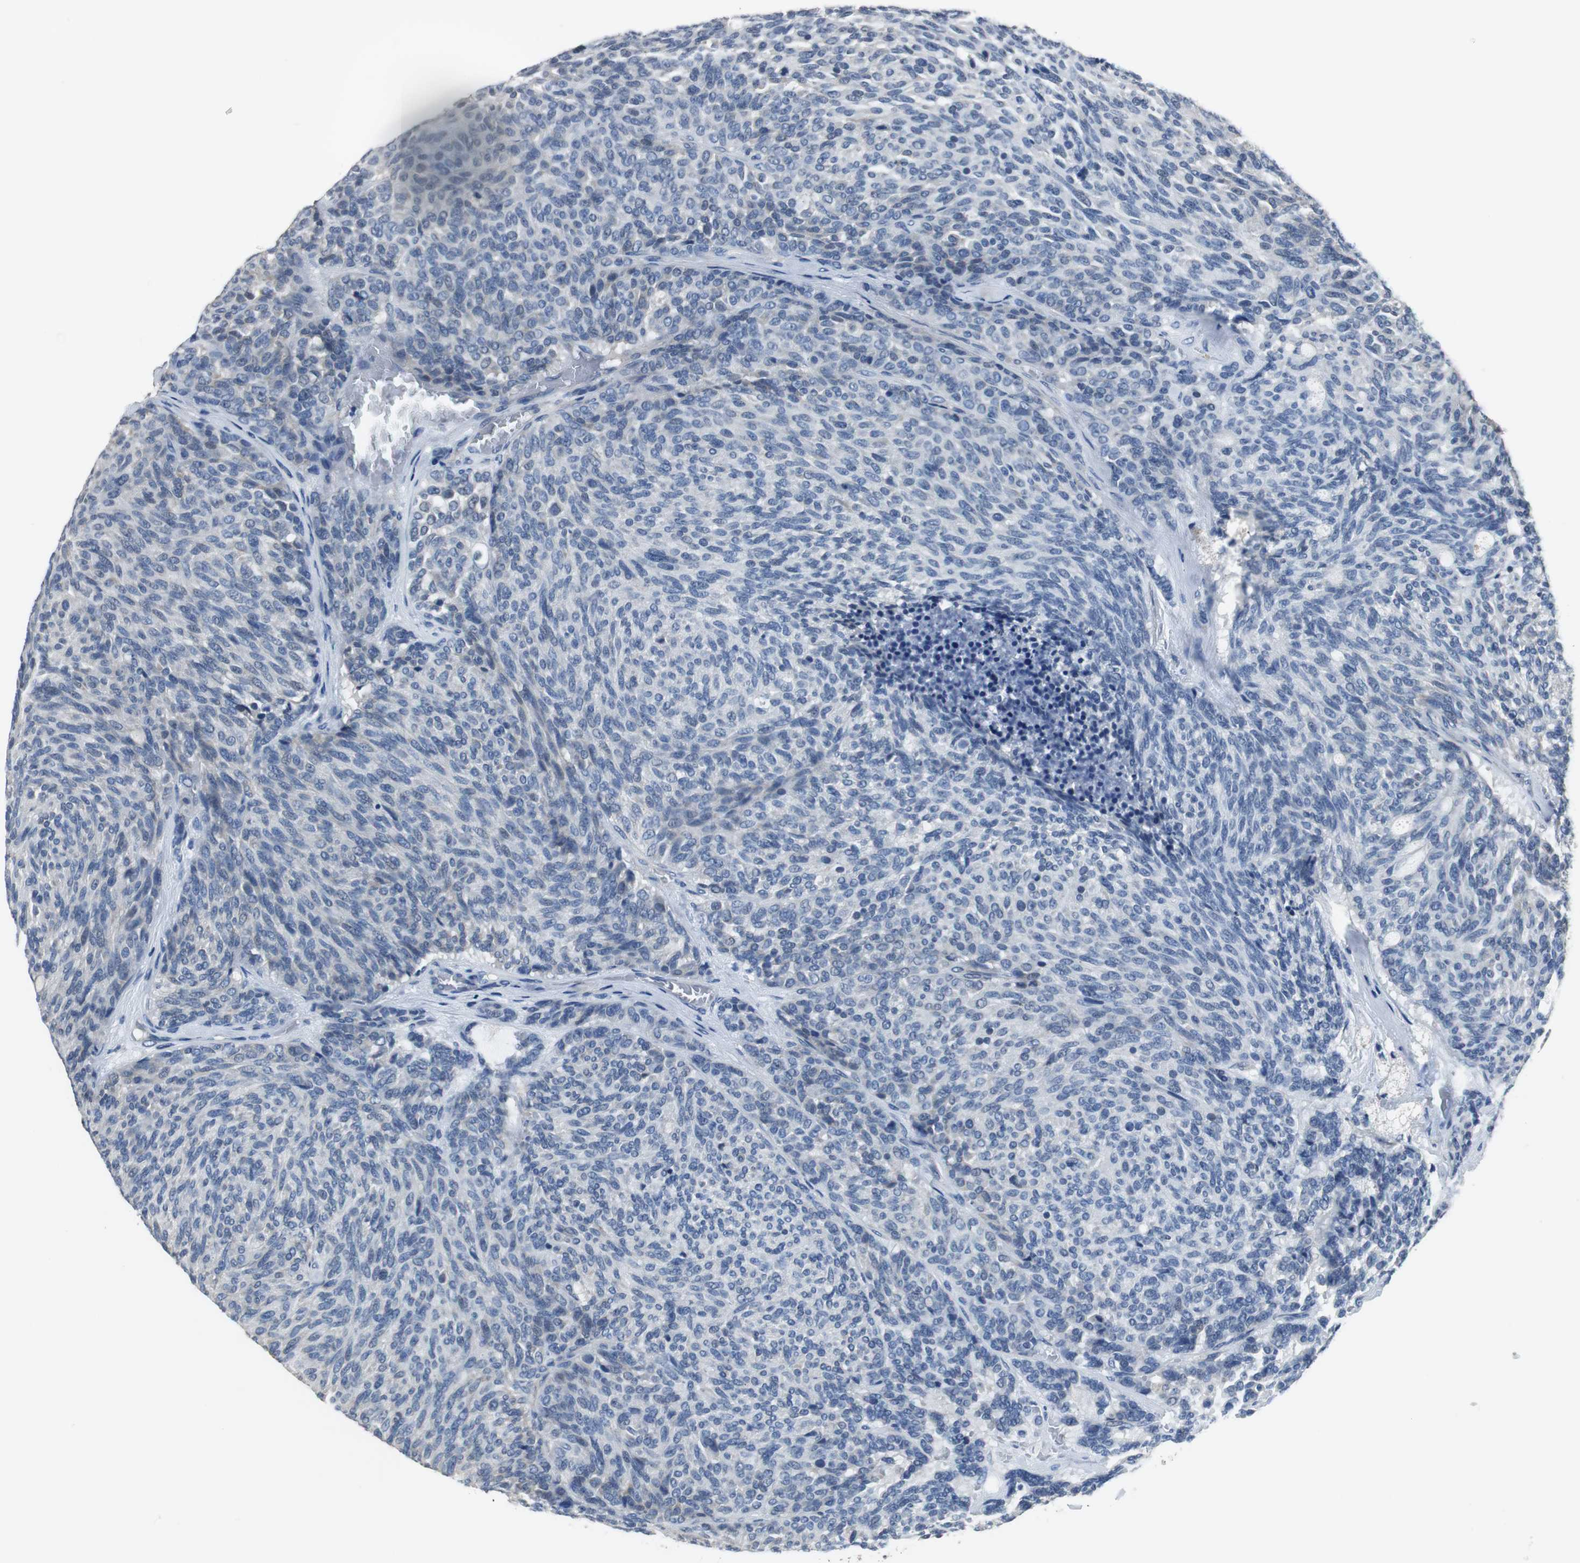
{"staining": {"intensity": "negative", "quantity": "none", "location": "none"}, "tissue": "carcinoid", "cell_type": "Tumor cells", "image_type": "cancer", "snomed": [{"axis": "morphology", "description": "Carcinoid, malignant, NOS"}, {"axis": "topography", "description": "Pancreas"}], "caption": "High power microscopy image of an immunohistochemistry image of carcinoid, revealing no significant expression in tumor cells.", "gene": "MTIF2", "patient": {"sex": "female", "age": 54}}